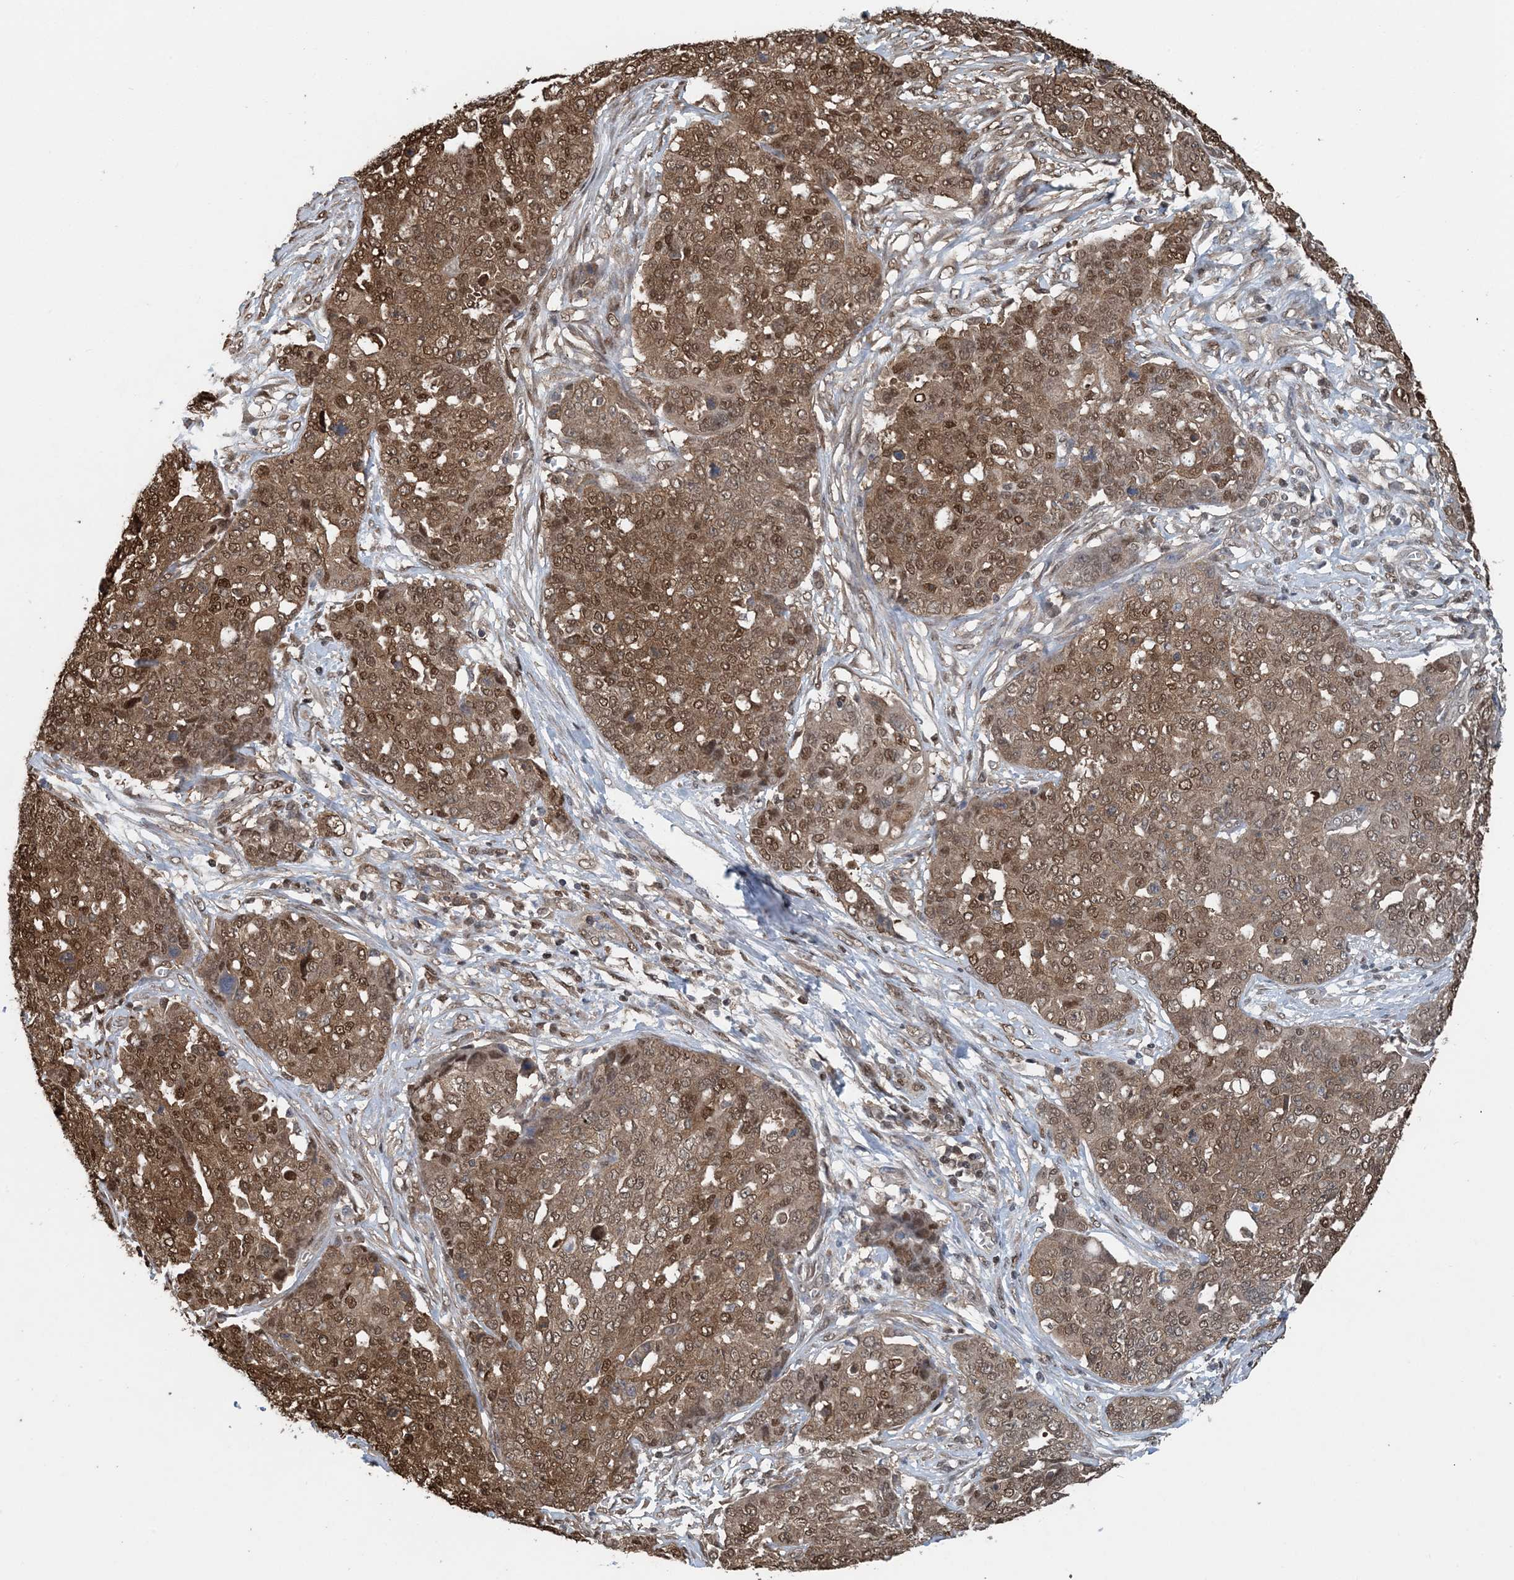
{"staining": {"intensity": "moderate", "quantity": ">75%", "location": "cytoplasmic/membranous,nuclear"}, "tissue": "ovarian cancer", "cell_type": "Tumor cells", "image_type": "cancer", "snomed": [{"axis": "morphology", "description": "Cystadenocarcinoma, serous, NOS"}, {"axis": "topography", "description": "Soft tissue"}, {"axis": "topography", "description": "Ovary"}], "caption": "Immunohistochemistry photomicrograph of human ovarian serous cystadenocarcinoma stained for a protein (brown), which reveals medium levels of moderate cytoplasmic/membranous and nuclear positivity in approximately >75% of tumor cells.", "gene": "HIKESHI", "patient": {"sex": "female", "age": 57}}